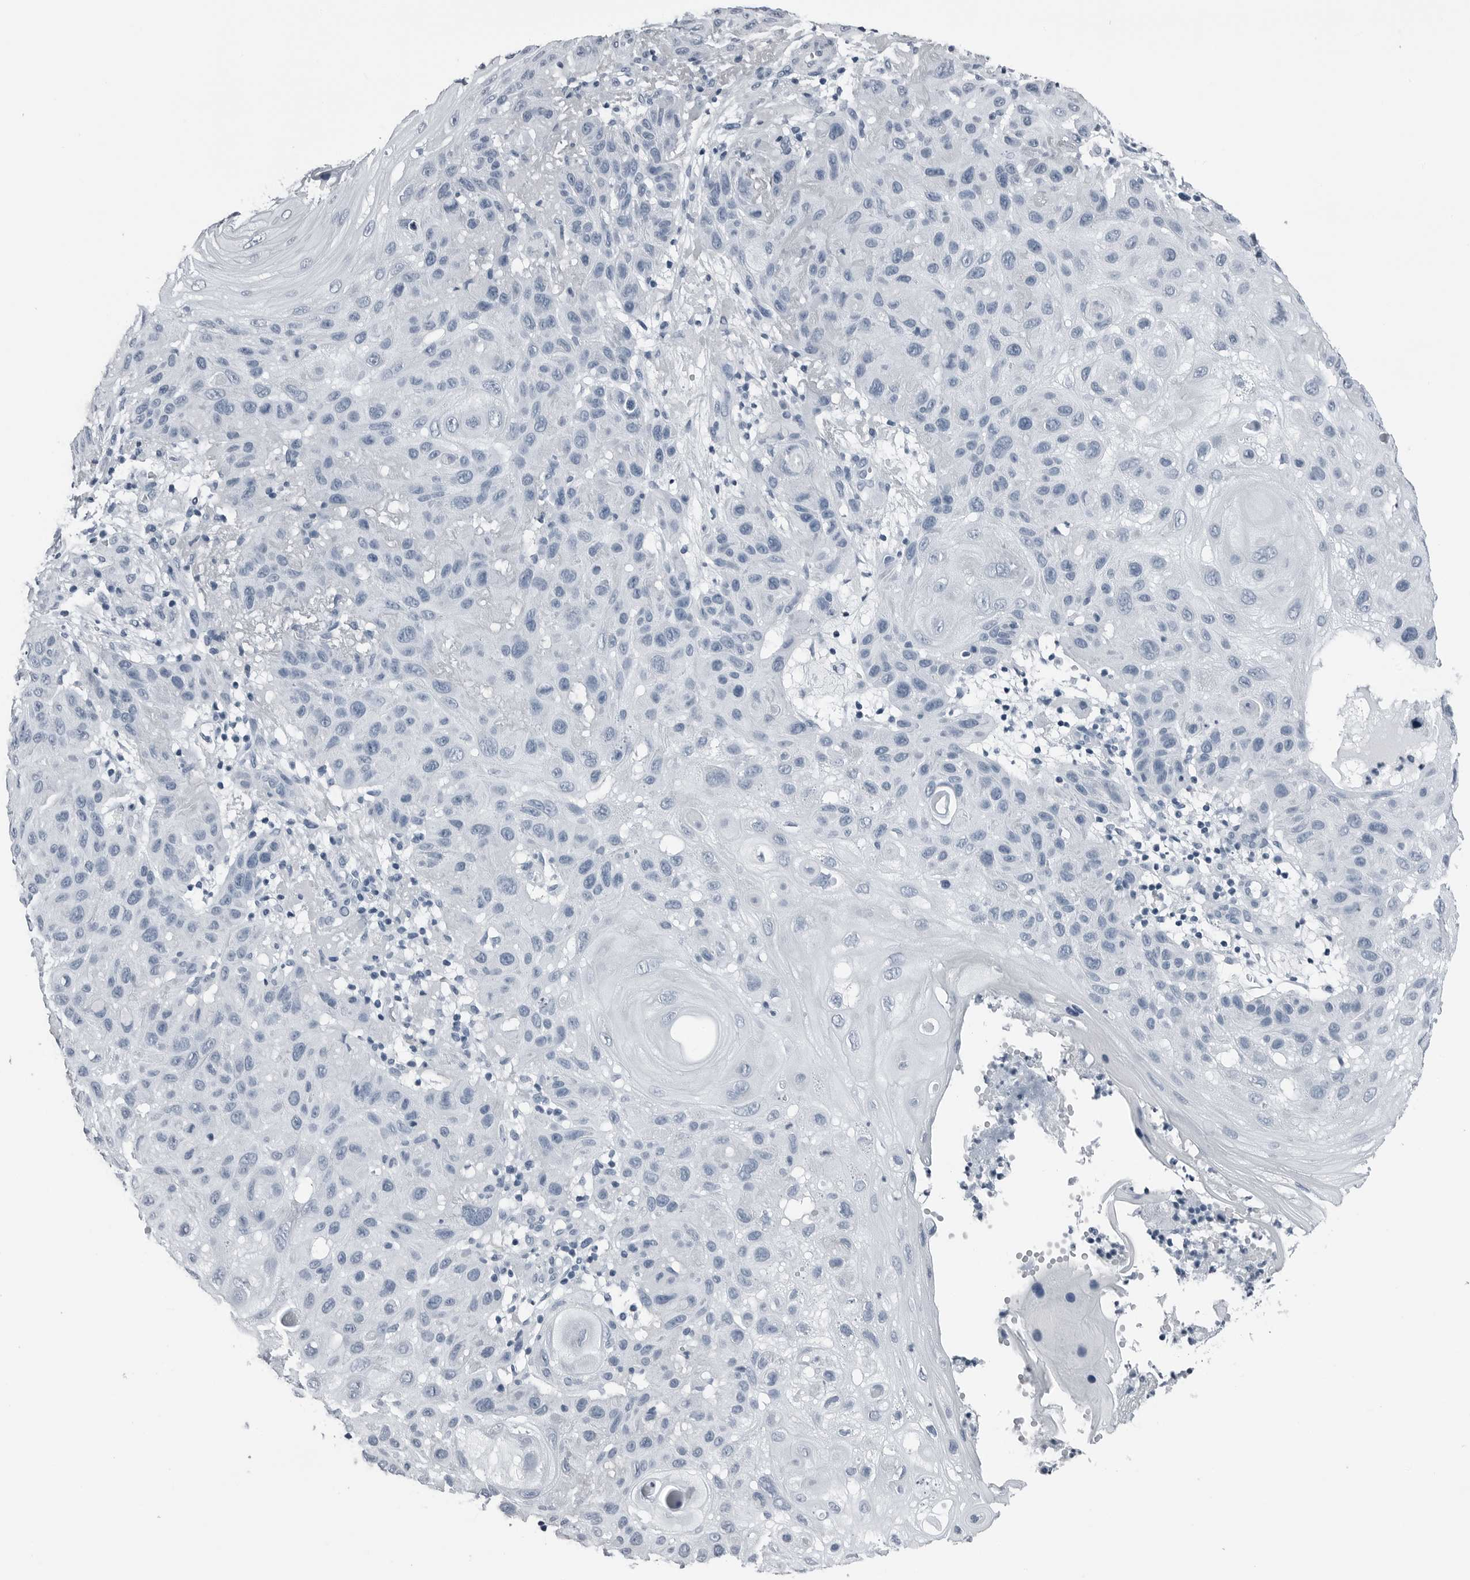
{"staining": {"intensity": "negative", "quantity": "none", "location": "none"}, "tissue": "skin cancer", "cell_type": "Tumor cells", "image_type": "cancer", "snomed": [{"axis": "morphology", "description": "Normal tissue, NOS"}, {"axis": "morphology", "description": "Squamous cell carcinoma, NOS"}, {"axis": "topography", "description": "Skin"}], "caption": "Immunohistochemistry (IHC) photomicrograph of human skin cancer stained for a protein (brown), which shows no expression in tumor cells. (DAB IHC, high magnification).", "gene": "SPINK1", "patient": {"sex": "female", "age": 96}}